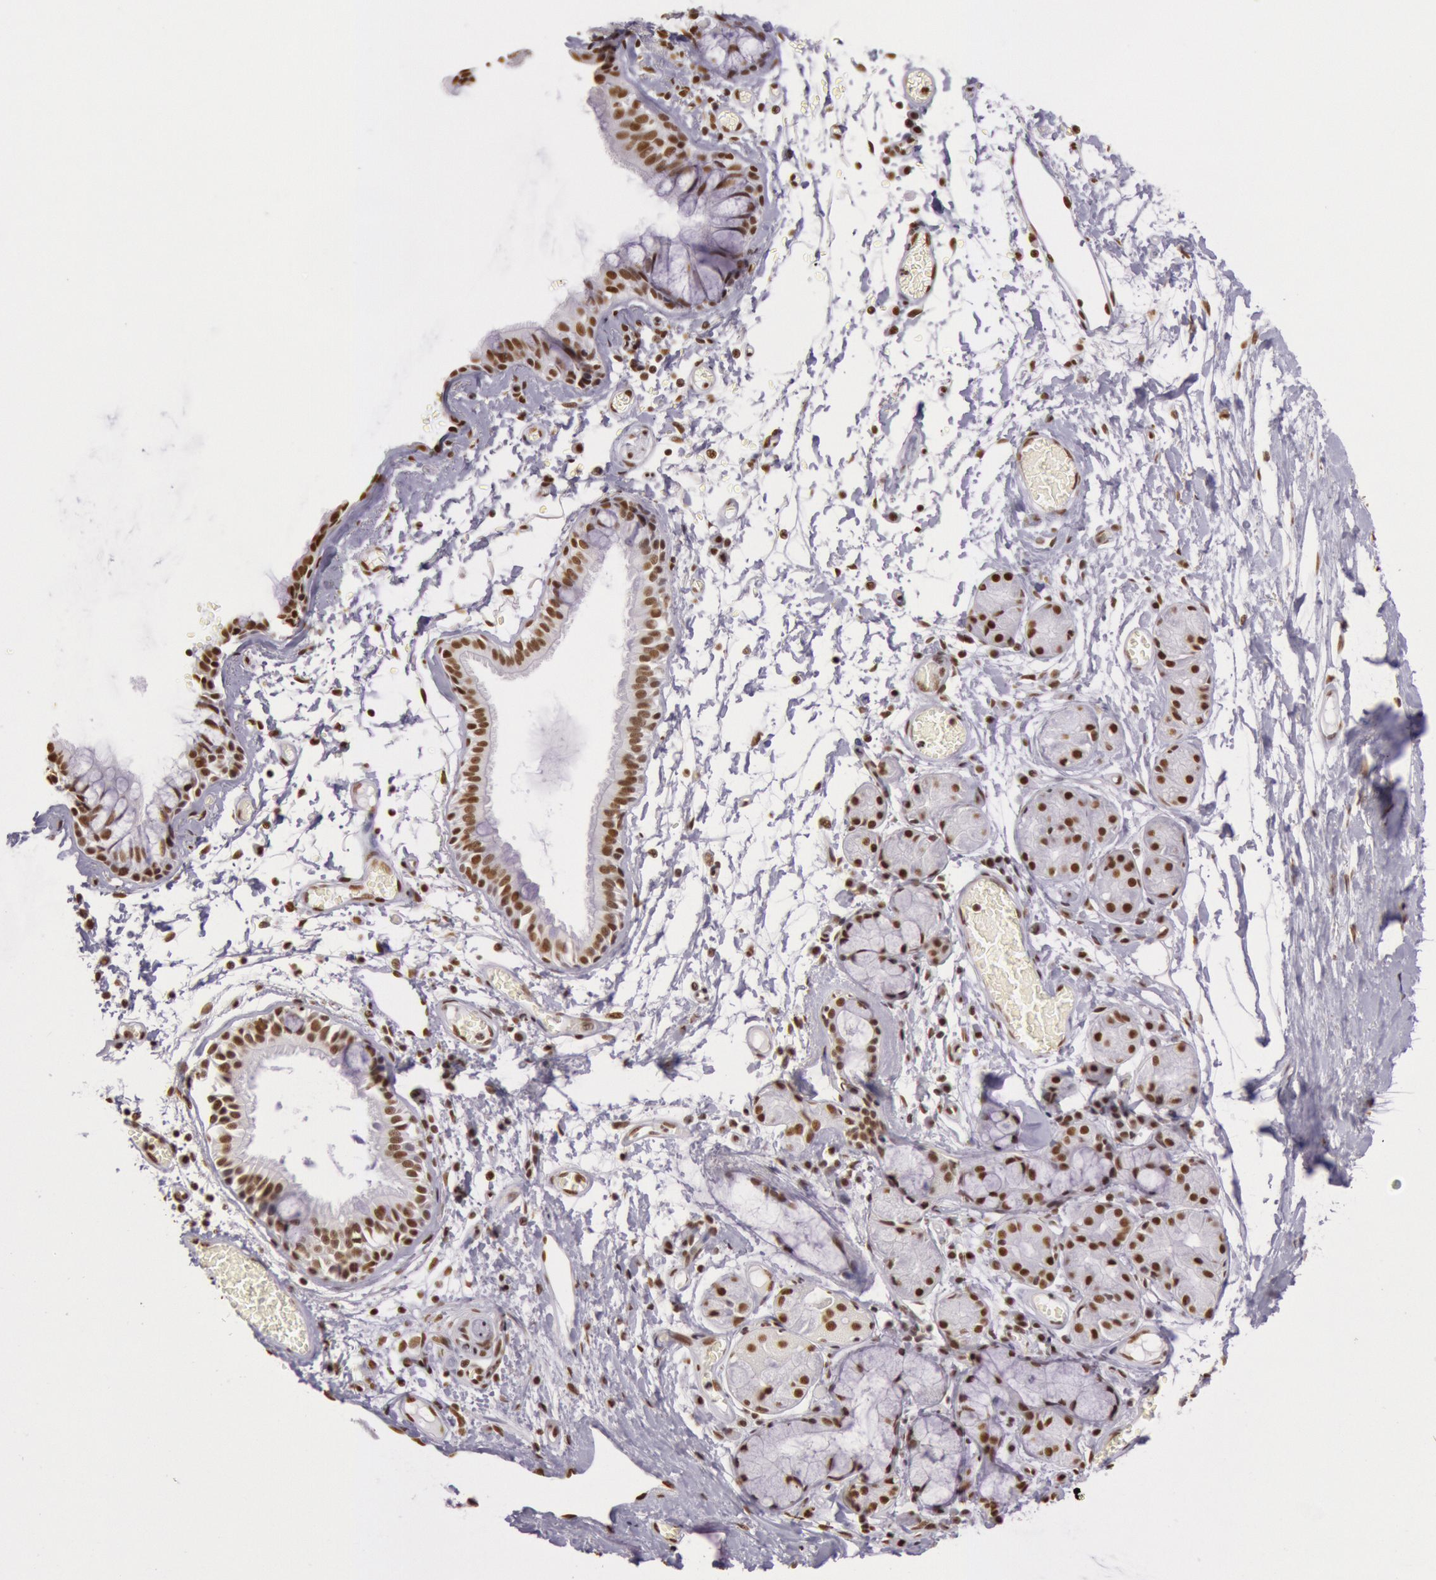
{"staining": {"intensity": "strong", "quantity": ">75%", "location": "nuclear"}, "tissue": "bronchus", "cell_type": "Respiratory epithelial cells", "image_type": "normal", "snomed": [{"axis": "morphology", "description": "Normal tissue, NOS"}, {"axis": "topography", "description": "Bronchus"}, {"axis": "topography", "description": "Lung"}], "caption": "Respiratory epithelial cells reveal strong nuclear staining in about >75% of cells in unremarkable bronchus.", "gene": "HNRNPH1", "patient": {"sex": "female", "age": 56}}